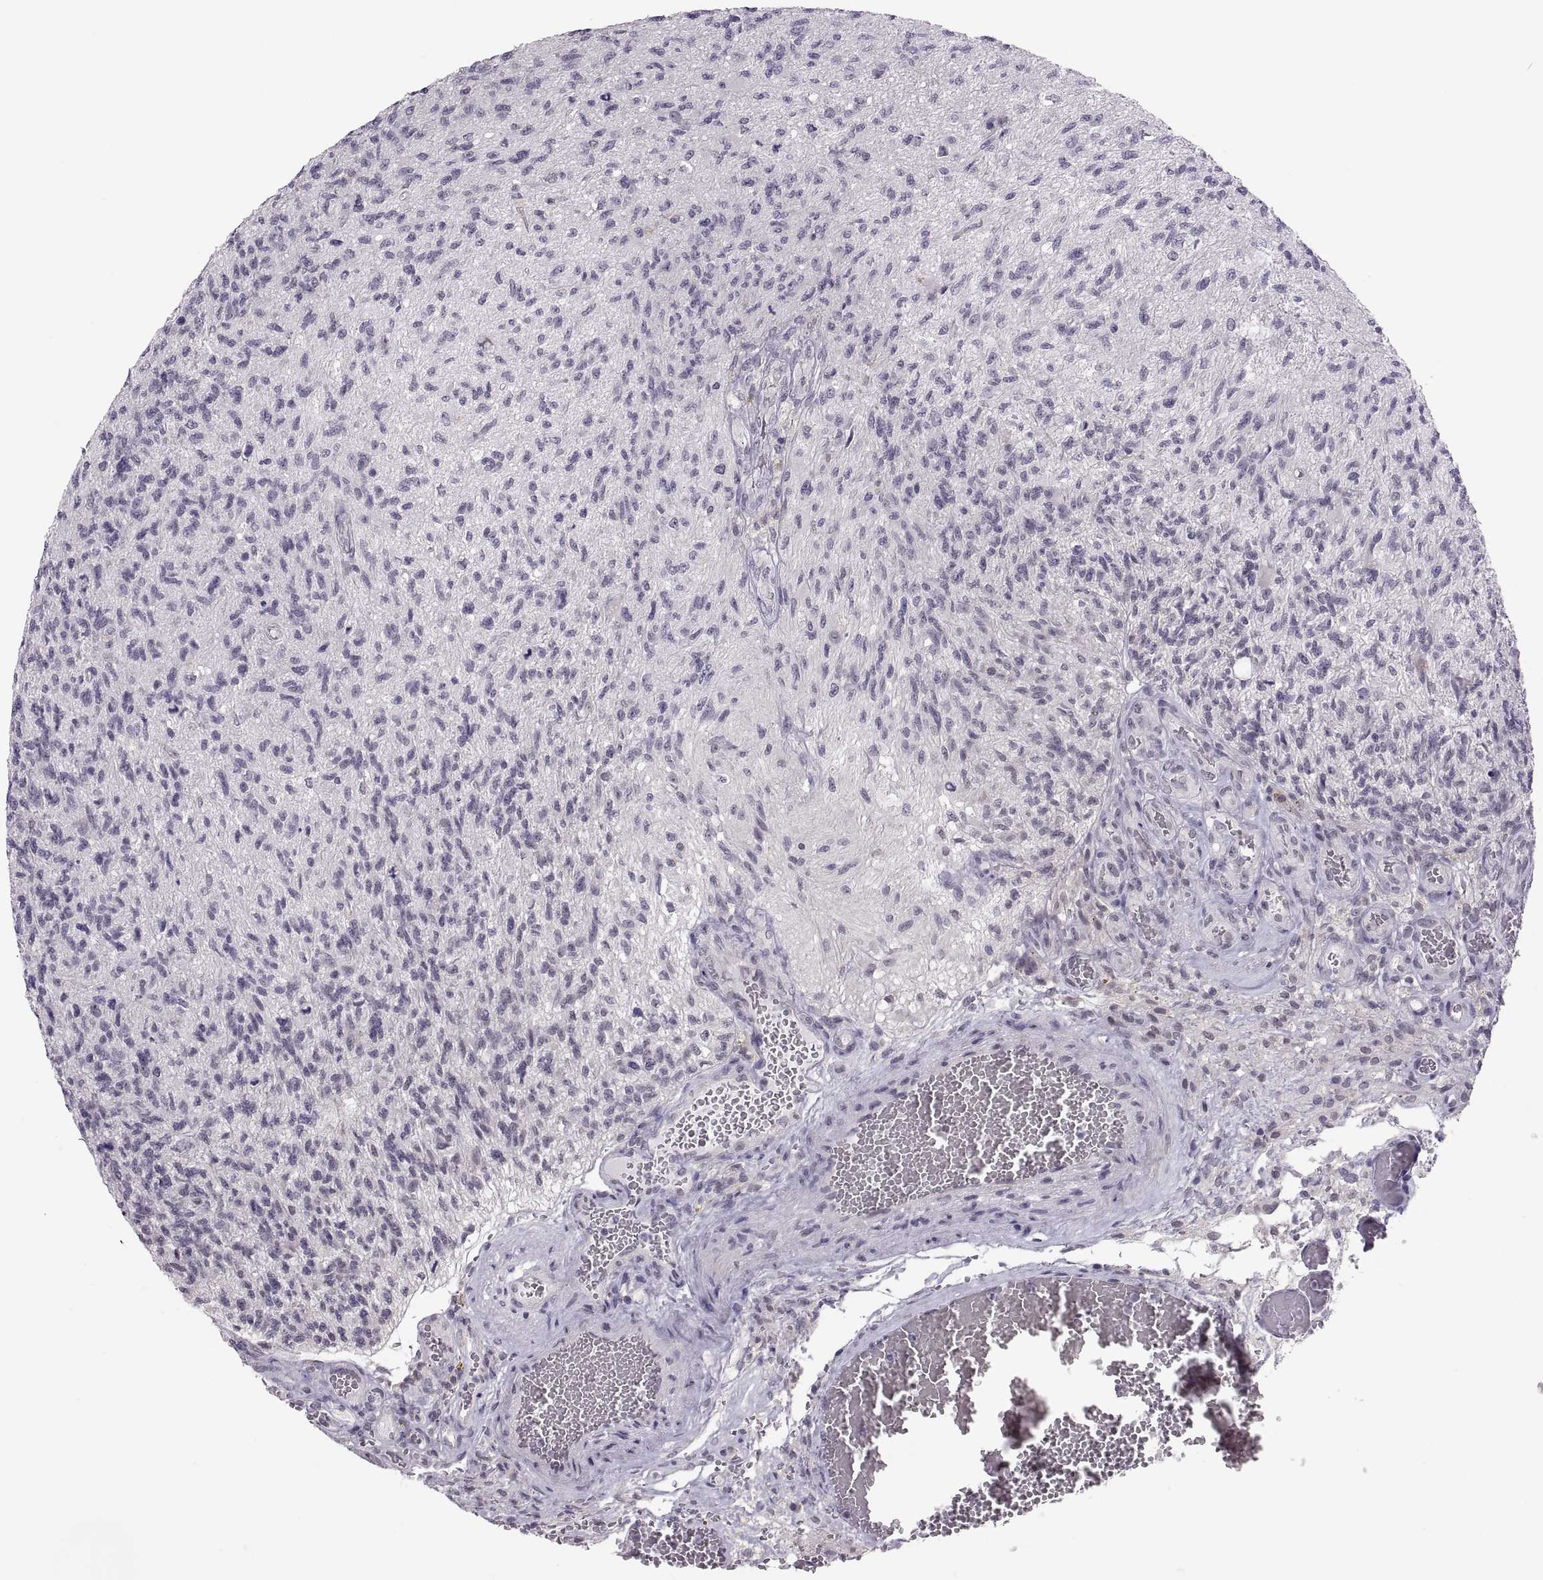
{"staining": {"intensity": "negative", "quantity": "none", "location": "none"}, "tissue": "glioma", "cell_type": "Tumor cells", "image_type": "cancer", "snomed": [{"axis": "morphology", "description": "Glioma, malignant, High grade"}, {"axis": "topography", "description": "Brain"}], "caption": "Malignant glioma (high-grade) was stained to show a protein in brown. There is no significant positivity in tumor cells.", "gene": "ADH6", "patient": {"sex": "male", "age": 56}}